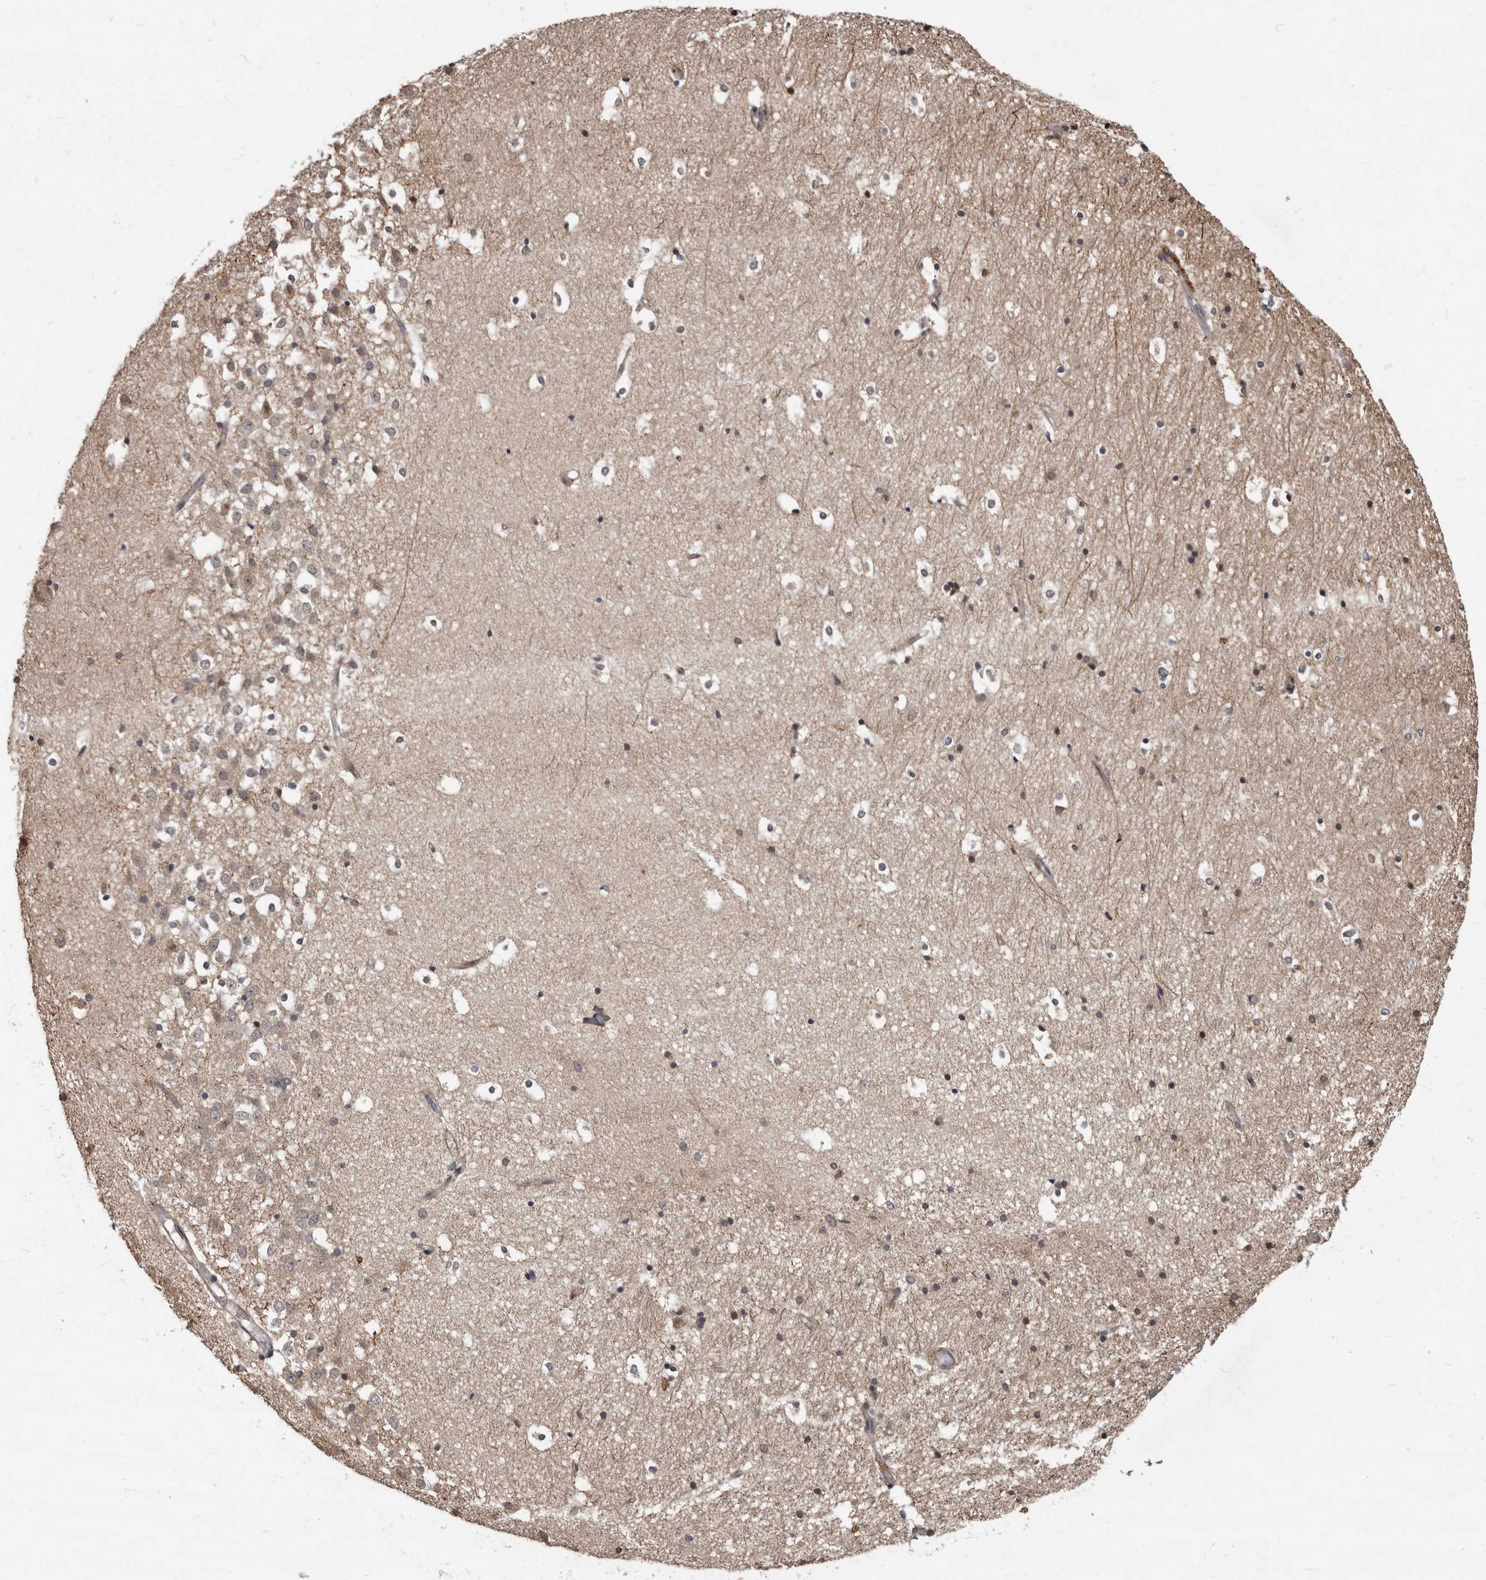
{"staining": {"intensity": "moderate", "quantity": "<25%", "location": "cytoplasmic/membranous,nuclear"}, "tissue": "hippocampus", "cell_type": "Glial cells", "image_type": "normal", "snomed": [{"axis": "morphology", "description": "Normal tissue, NOS"}, {"axis": "topography", "description": "Hippocampus"}], "caption": "Hippocampus stained with DAB IHC reveals low levels of moderate cytoplasmic/membranous,nuclear expression in about <25% of glial cells.", "gene": "WEE2", "patient": {"sex": "female", "age": 52}}